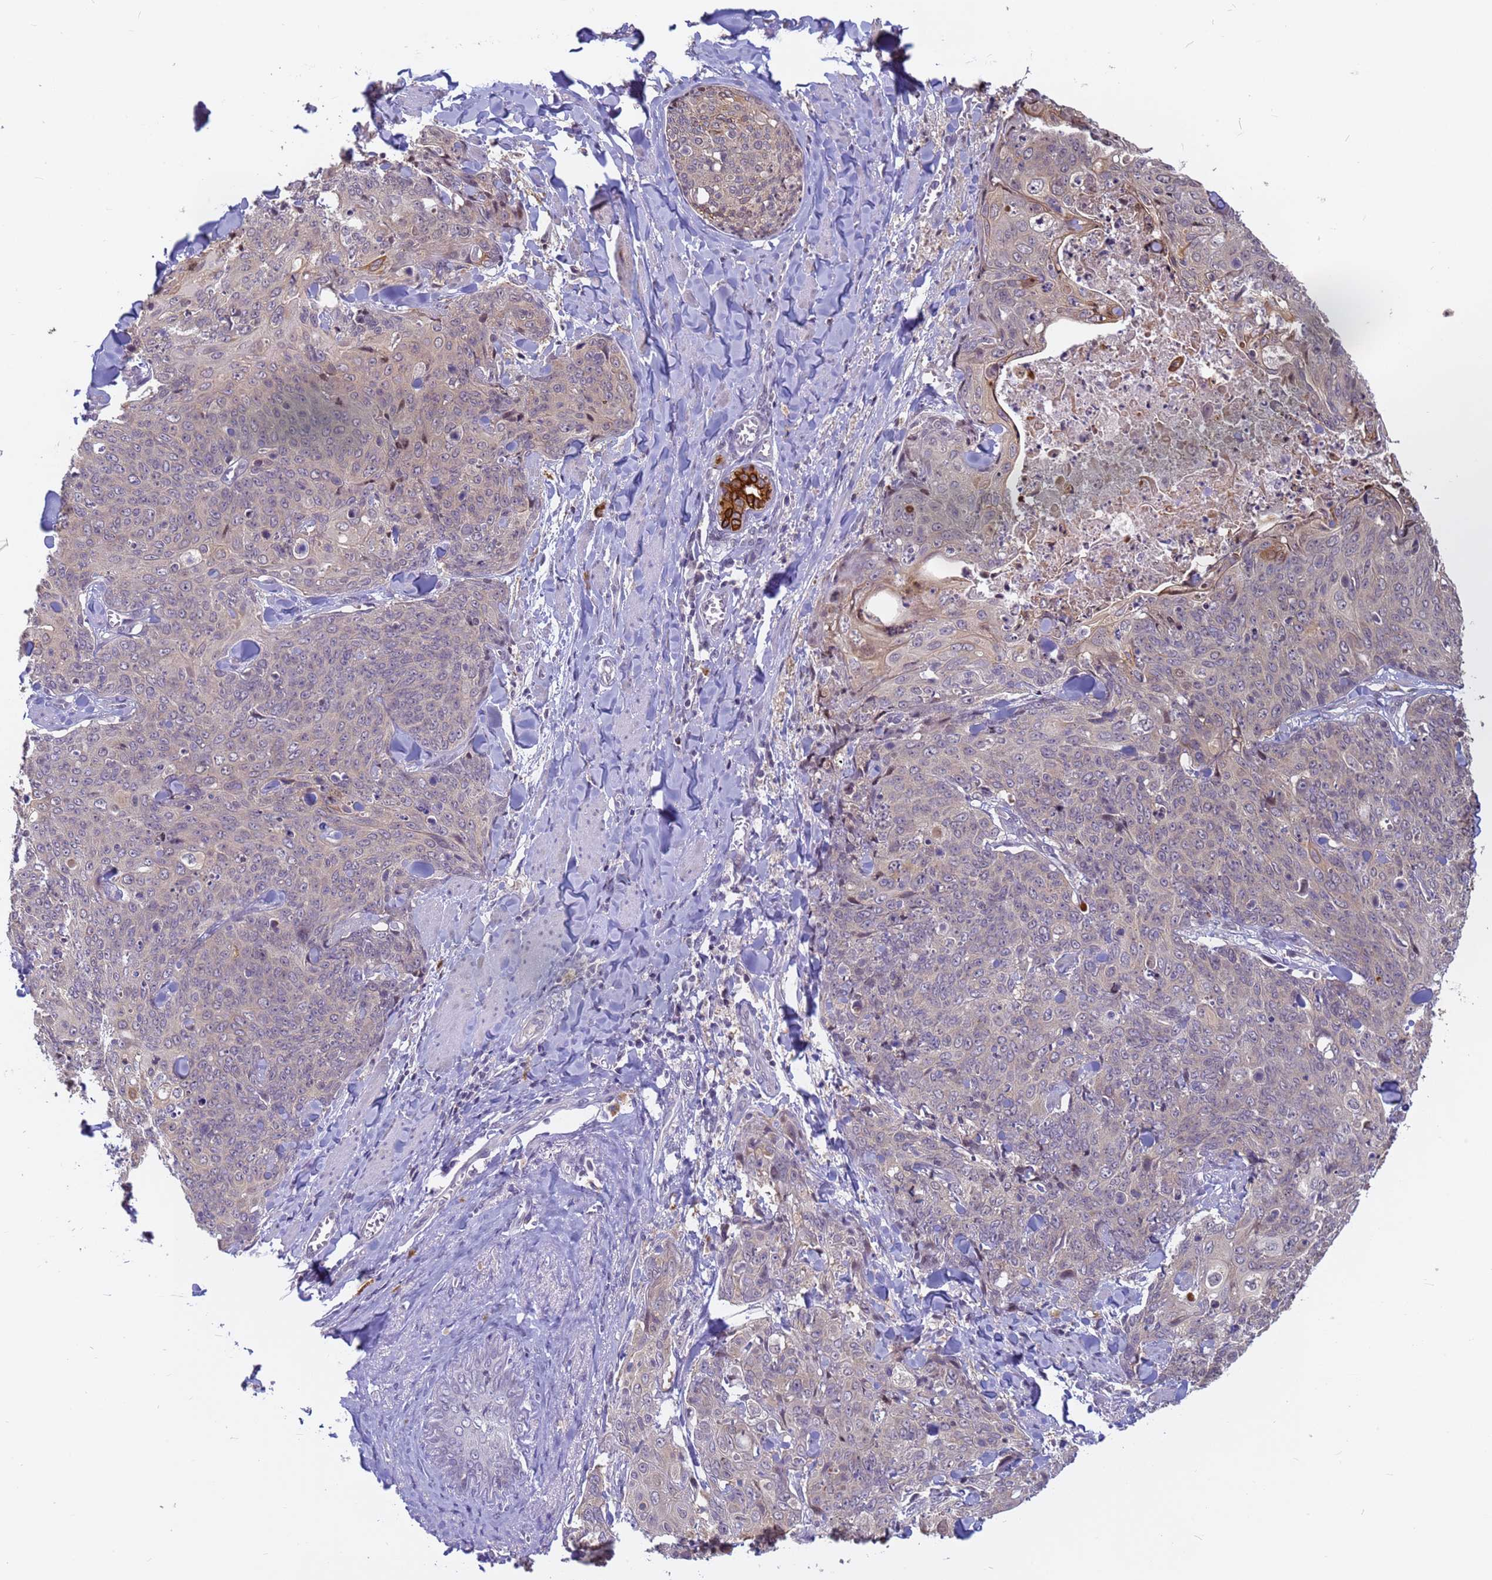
{"staining": {"intensity": "weak", "quantity": "<25%", "location": "cytoplasmic/membranous"}, "tissue": "skin cancer", "cell_type": "Tumor cells", "image_type": "cancer", "snomed": [{"axis": "morphology", "description": "Squamous cell carcinoma, NOS"}, {"axis": "topography", "description": "Skin"}, {"axis": "topography", "description": "Vulva"}], "caption": "Image shows no significant protein positivity in tumor cells of squamous cell carcinoma (skin).", "gene": "VWA3A", "patient": {"sex": "female", "age": 85}}